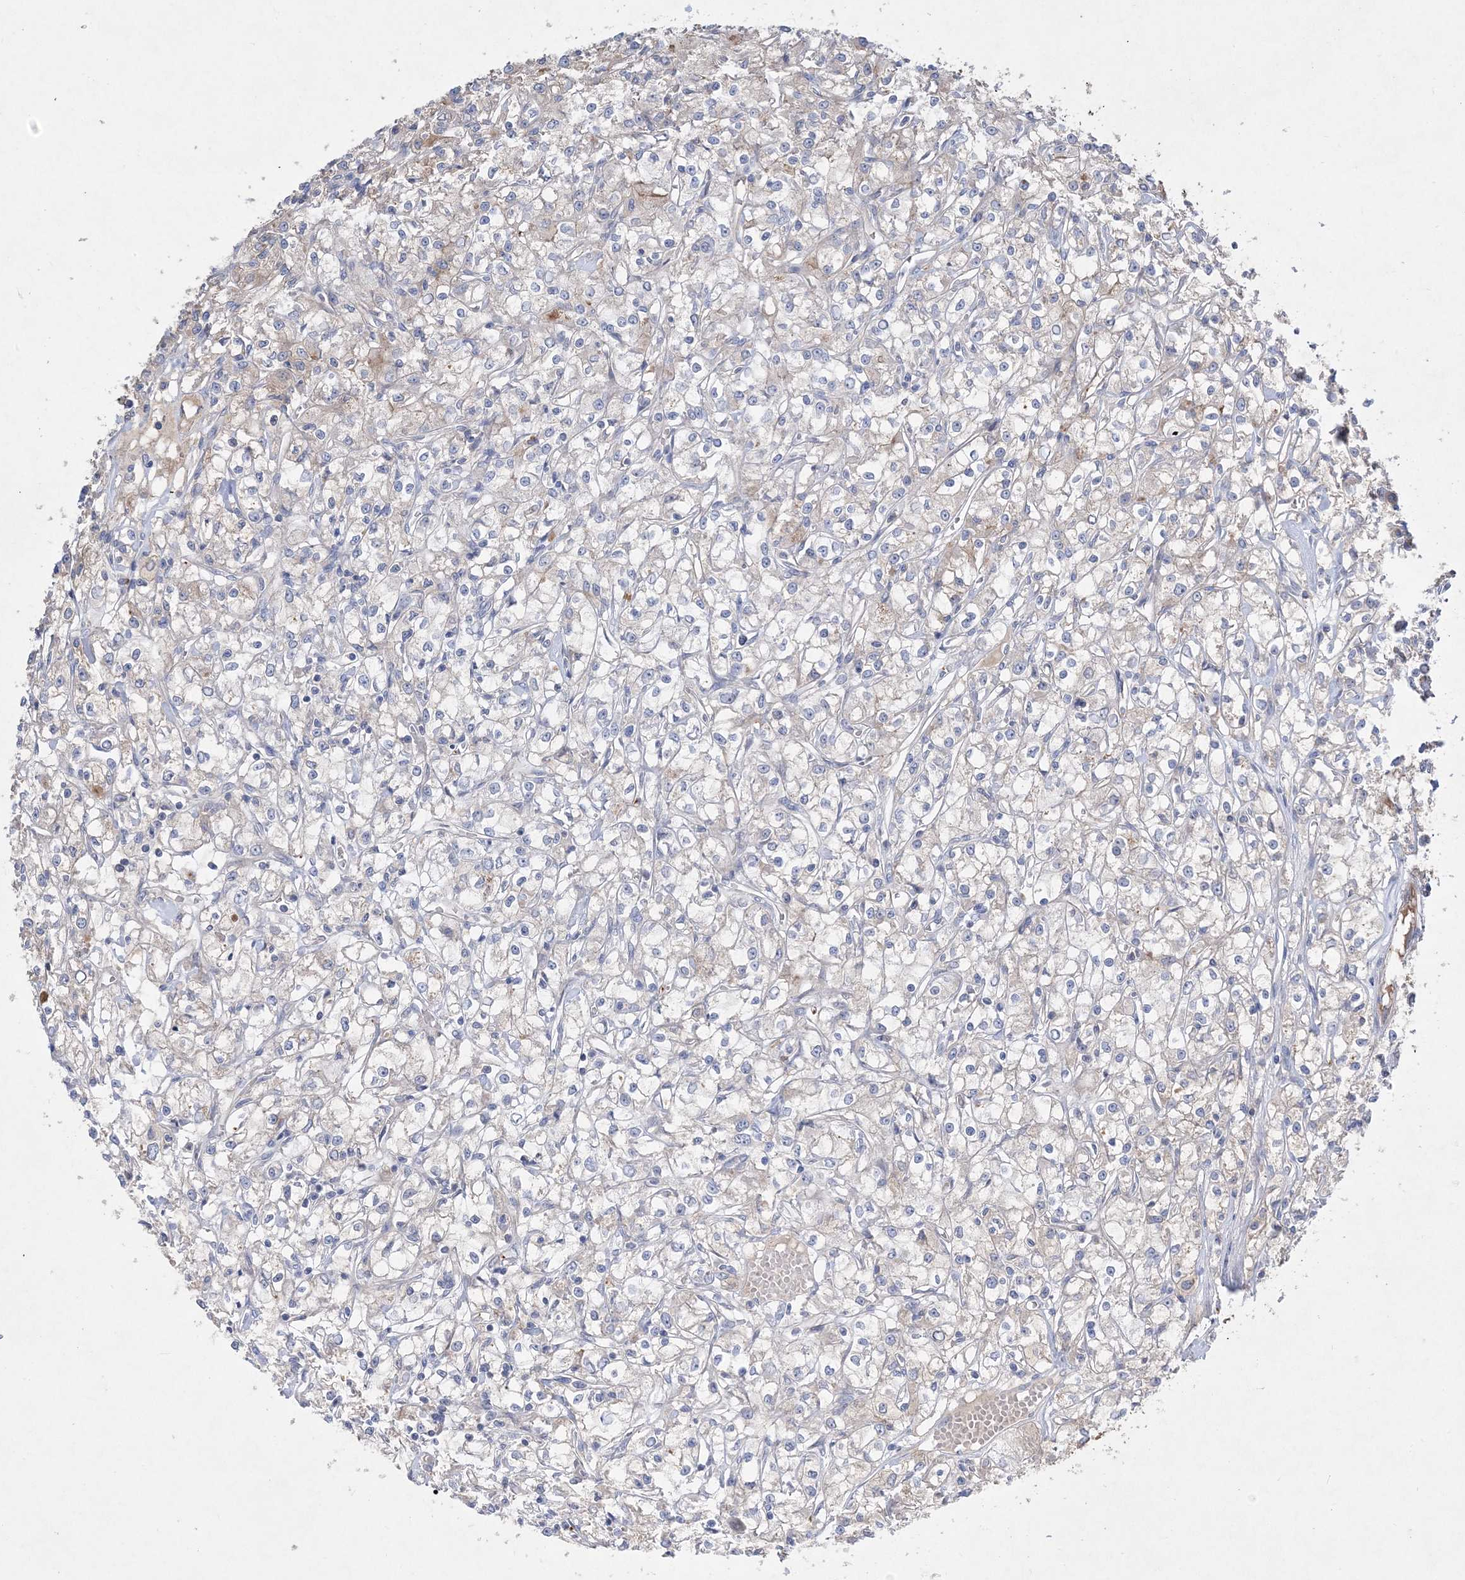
{"staining": {"intensity": "negative", "quantity": "none", "location": "none"}, "tissue": "renal cancer", "cell_type": "Tumor cells", "image_type": "cancer", "snomed": [{"axis": "morphology", "description": "Adenocarcinoma, NOS"}, {"axis": "topography", "description": "Kidney"}], "caption": "The IHC image has no significant expression in tumor cells of adenocarcinoma (renal) tissue.", "gene": "ADCK2", "patient": {"sex": "female", "age": 59}}